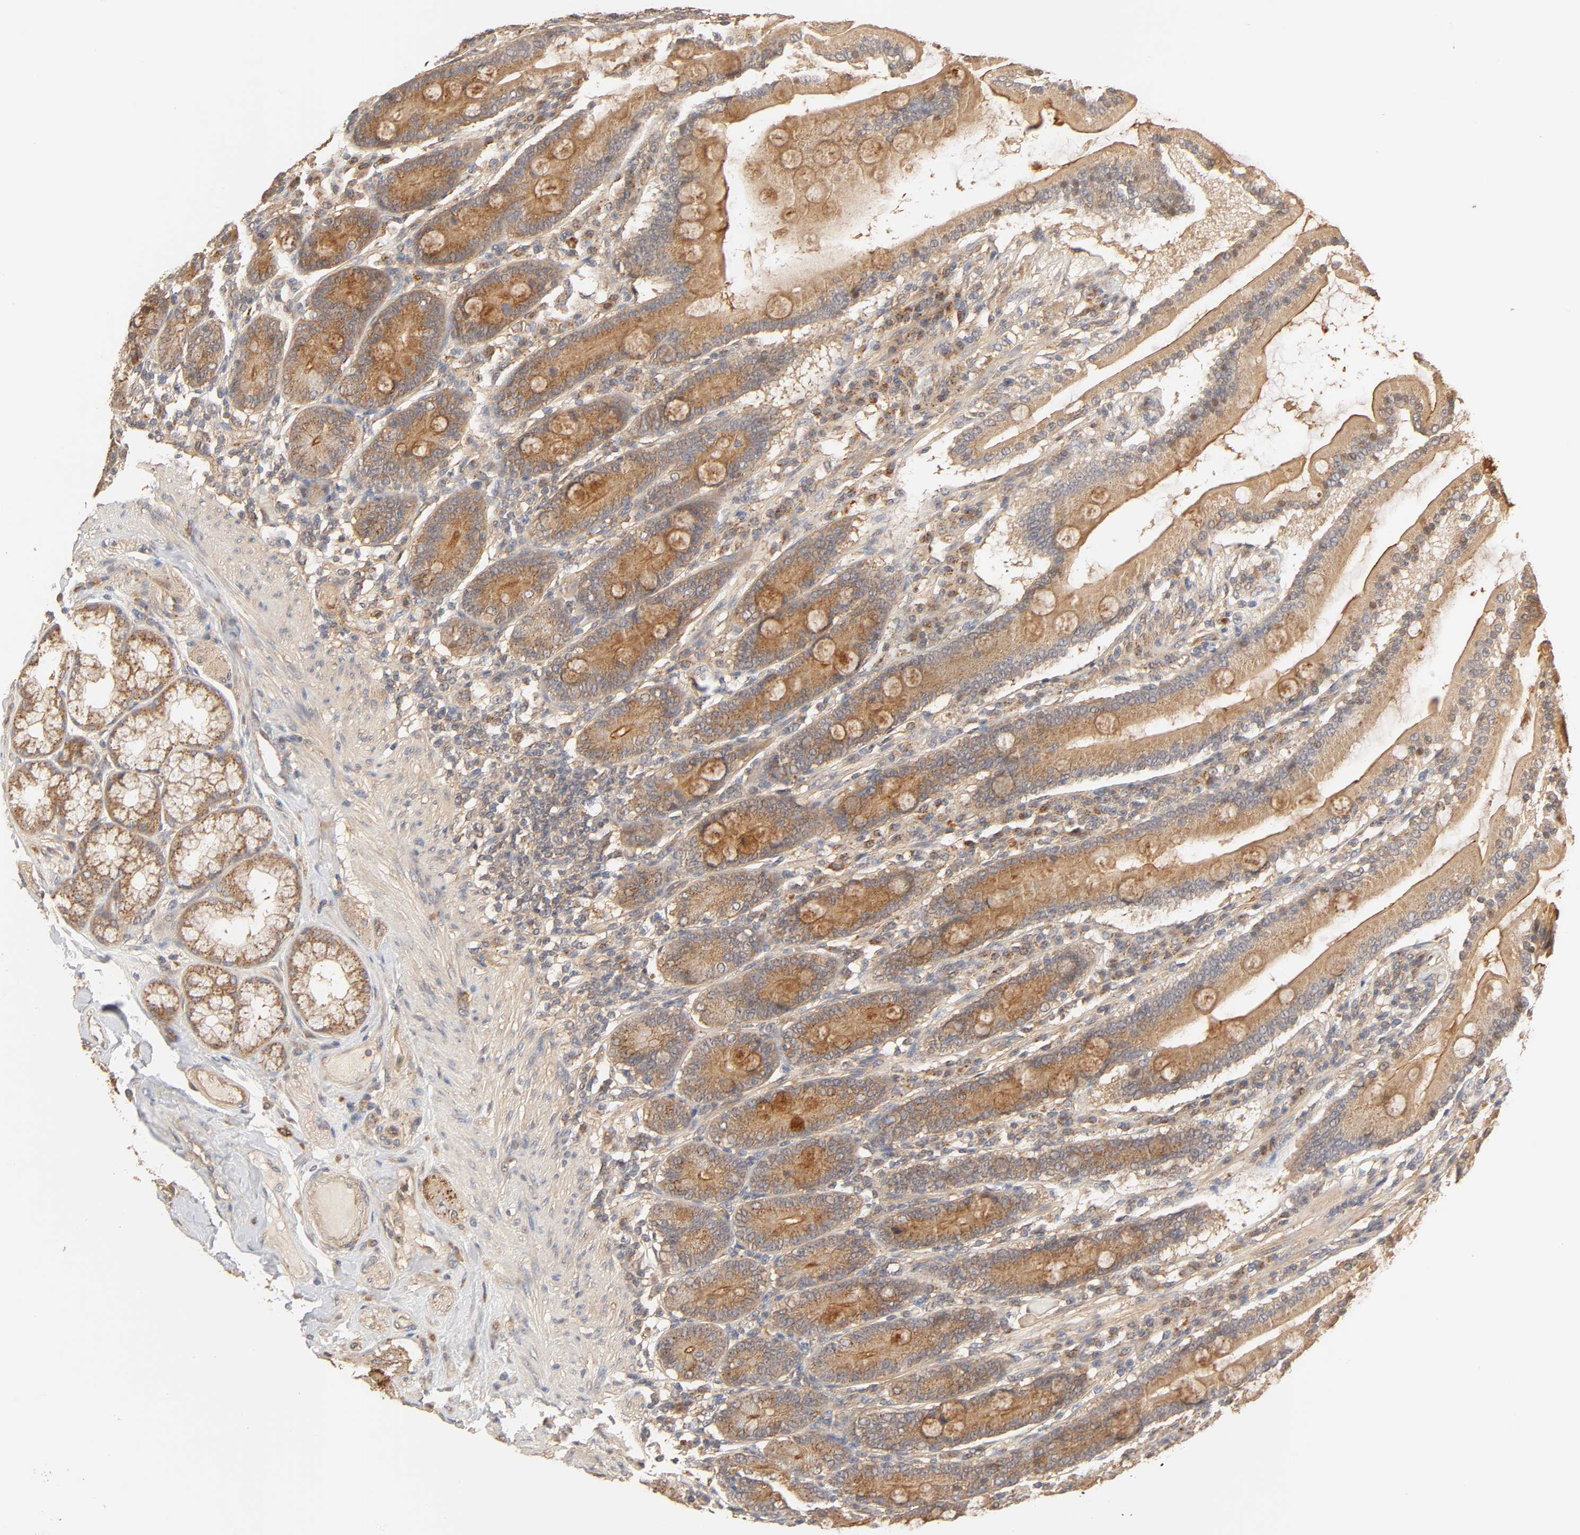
{"staining": {"intensity": "strong", "quantity": ">75%", "location": "cytoplasmic/membranous"}, "tissue": "duodenum", "cell_type": "Glandular cells", "image_type": "normal", "snomed": [{"axis": "morphology", "description": "Normal tissue, NOS"}, {"axis": "topography", "description": "Duodenum"}], "caption": "This micrograph exhibits immunohistochemistry staining of normal duodenum, with high strong cytoplasmic/membranous expression in approximately >75% of glandular cells.", "gene": "EPS8", "patient": {"sex": "female", "age": 64}}